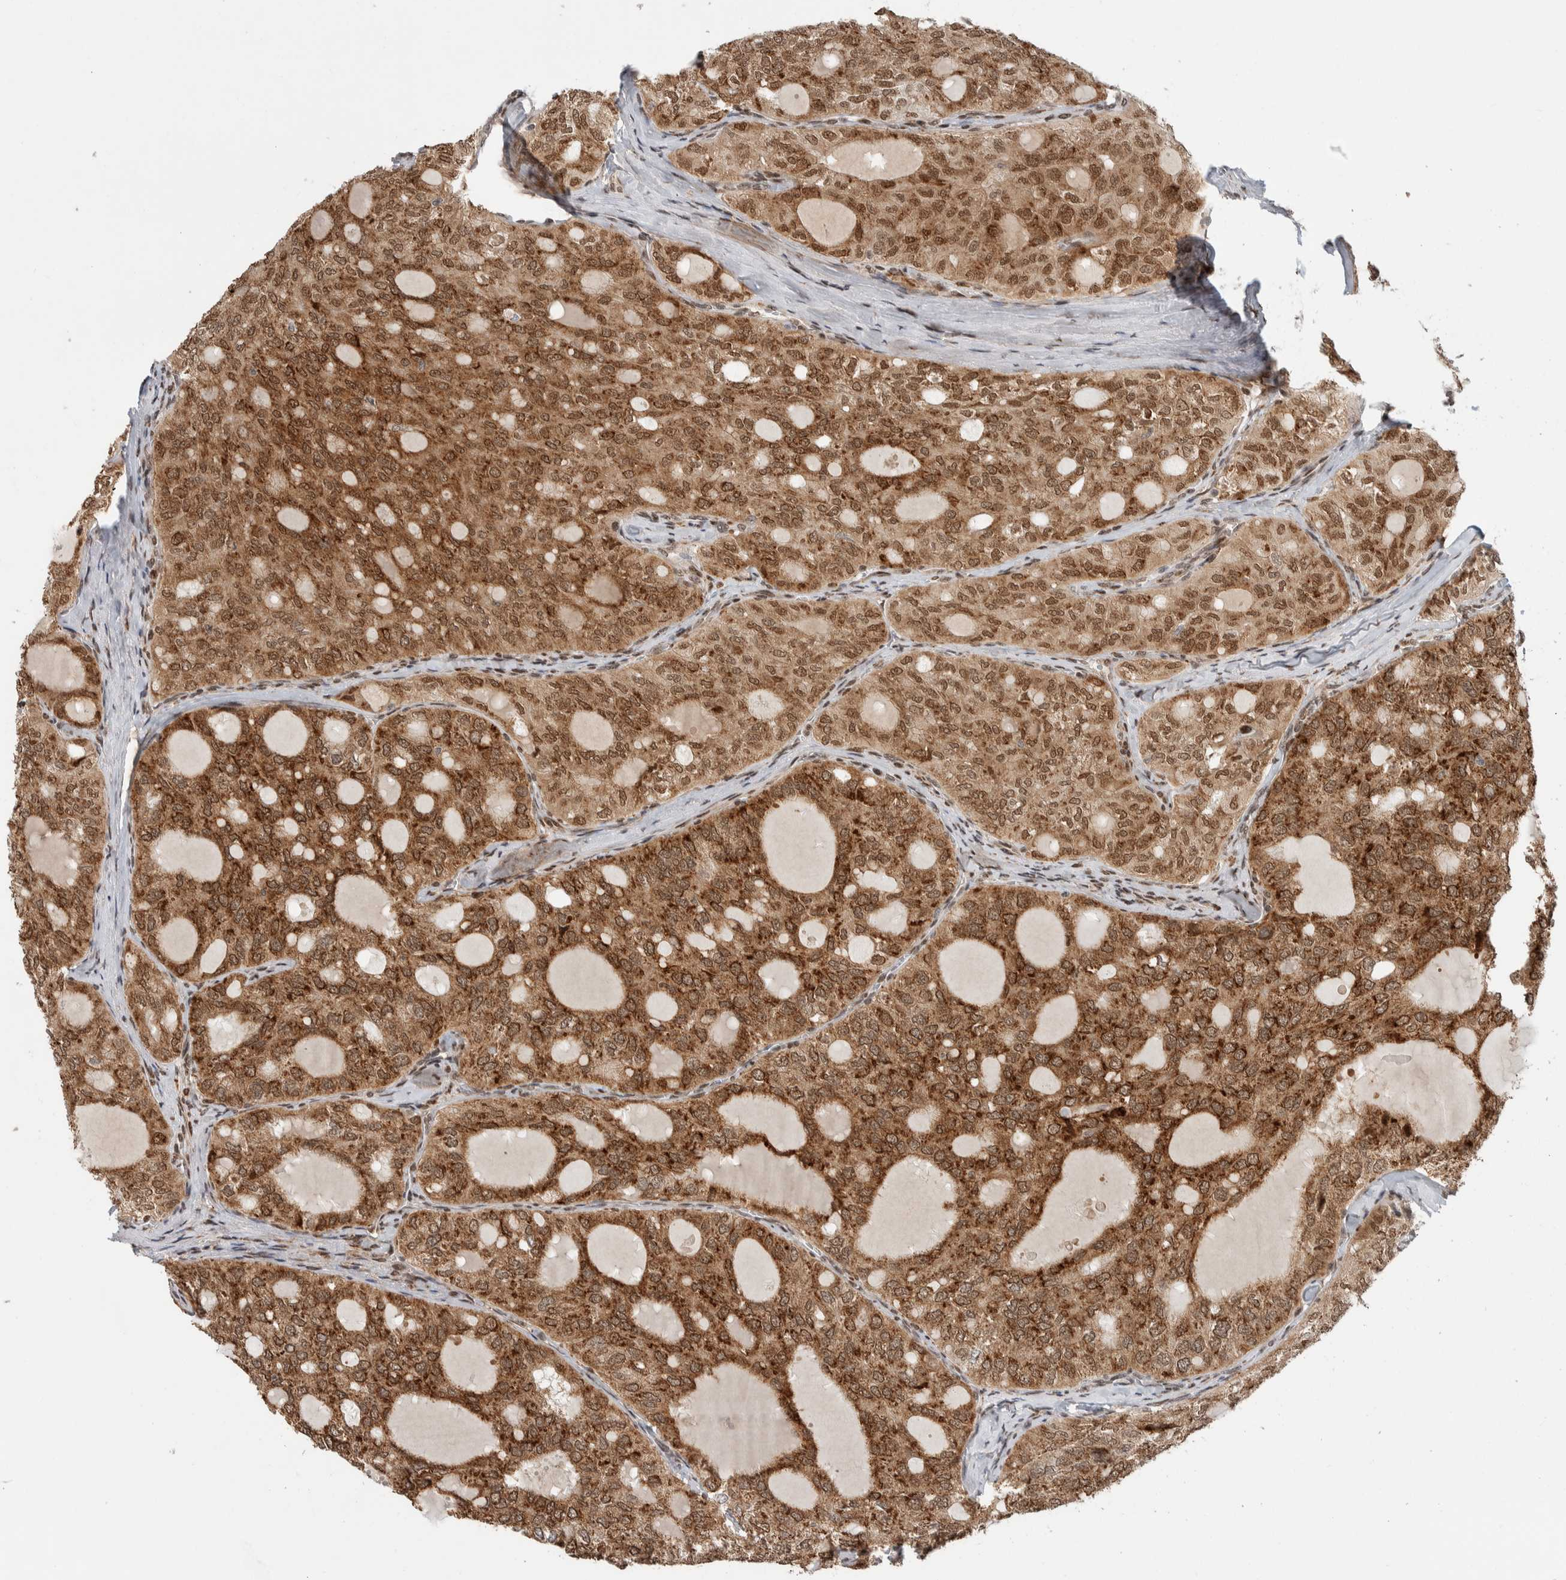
{"staining": {"intensity": "strong", "quantity": ">75%", "location": "cytoplasmic/membranous,nuclear"}, "tissue": "thyroid cancer", "cell_type": "Tumor cells", "image_type": "cancer", "snomed": [{"axis": "morphology", "description": "Follicular adenoma carcinoma, NOS"}, {"axis": "topography", "description": "Thyroid gland"}], "caption": "Follicular adenoma carcinoma (thyroid) was stained to show a protein in brown. There is high levels of strong cytoplasmic/membranous and nuclear expression in about >75% of tumor cells.", "gene": "TNRC18", "patient": {"sex": "male", "age": 75}}